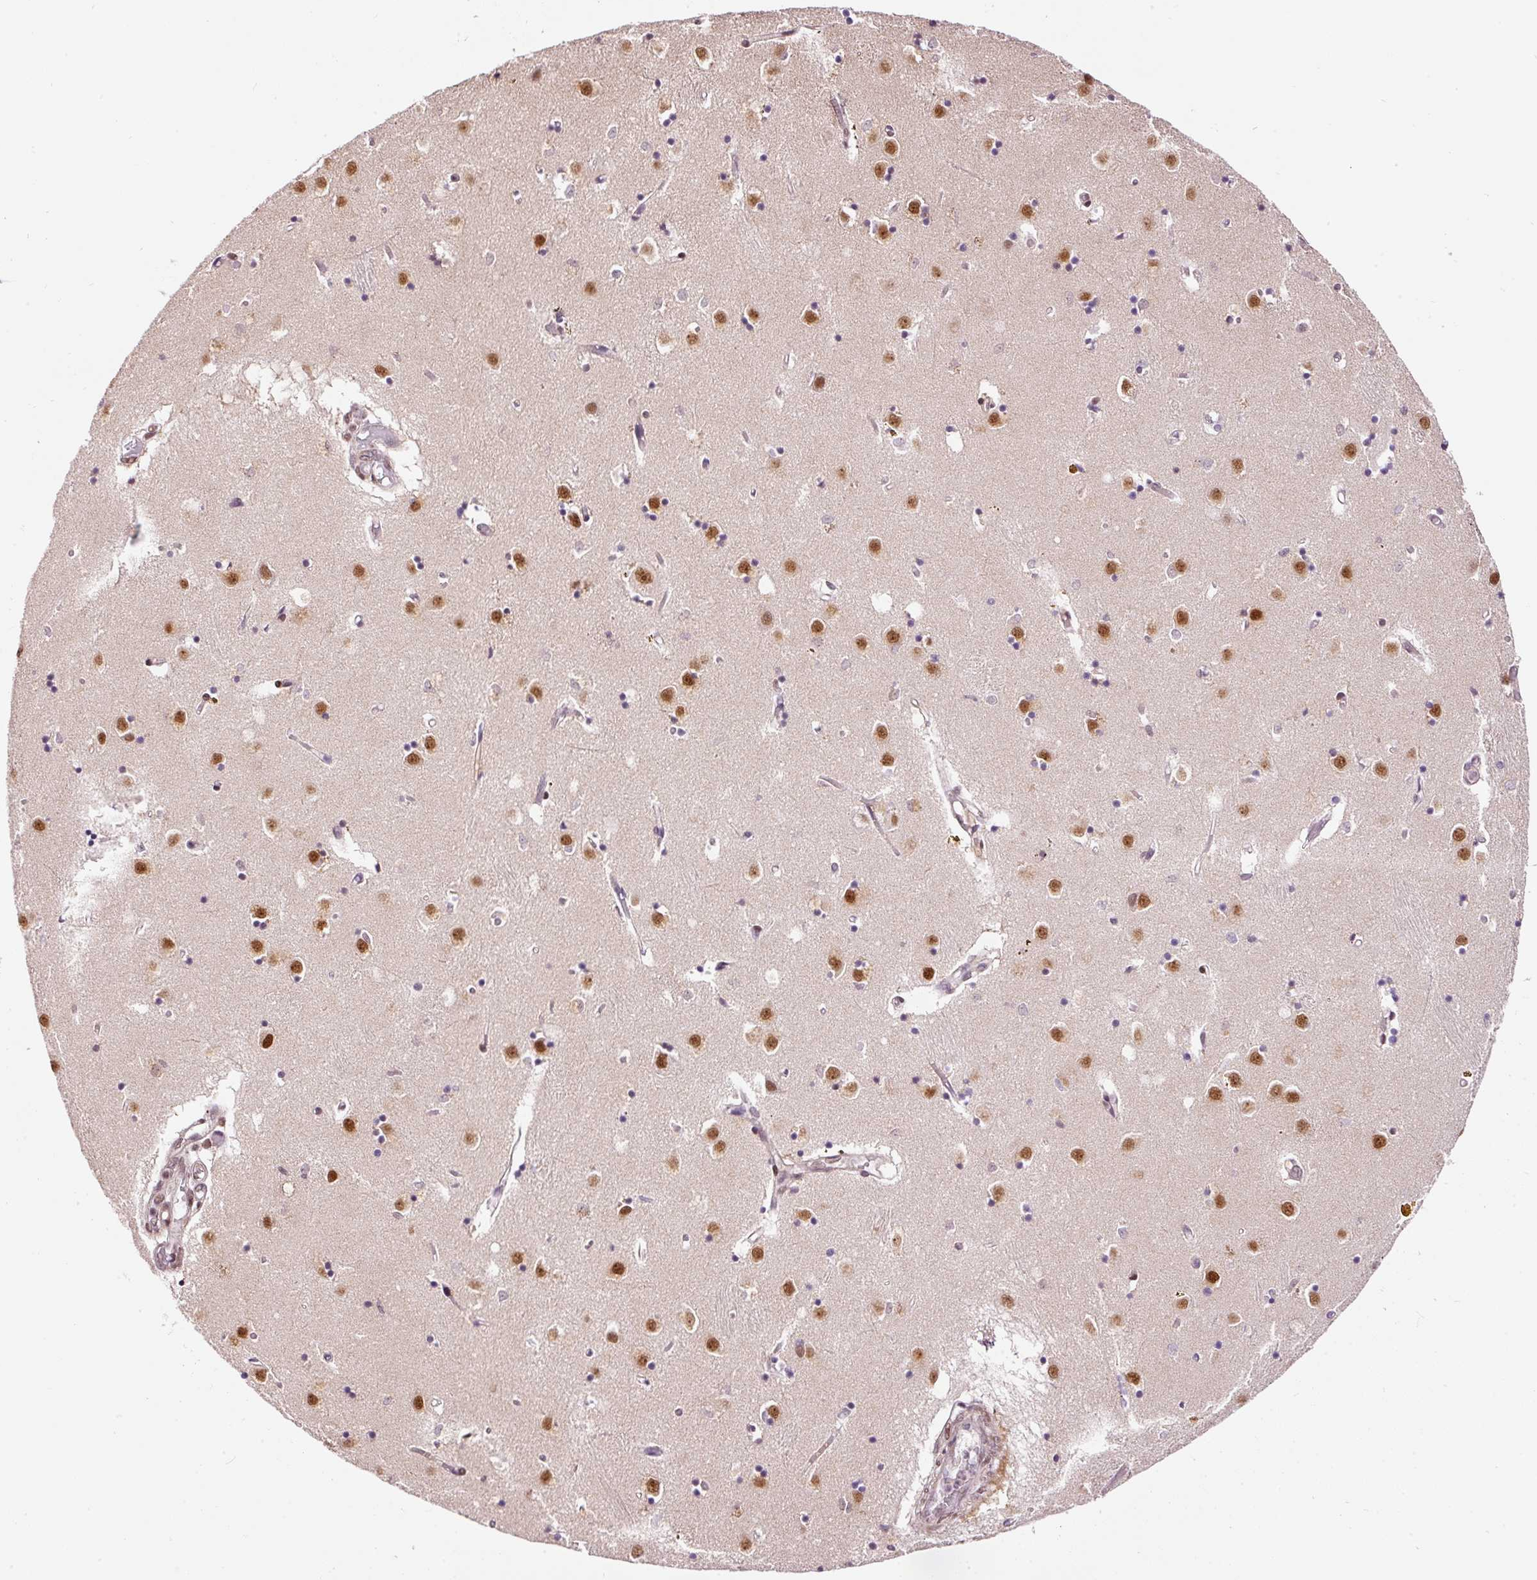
{"staining": {"intensity": "moderate", "quantity": "<25%", "location": "nuclear"}, "tissue": "caudate", "cell_type": "Glial cells", "image_type": "normal", "snomed": [{"axis": "morphology", "description": "Normal tissue, NOS"}, {"axis": "topography", "description": "Lateral ventricle wall"}], "caption": "Immunohistochemical staining of normal caudate demonstrates <25% levels of moderate nuclear protein expression in approximately <25% of glial cells.", "gene": "HNRNPC", "patient": {"sex": "male", "age": 70}}